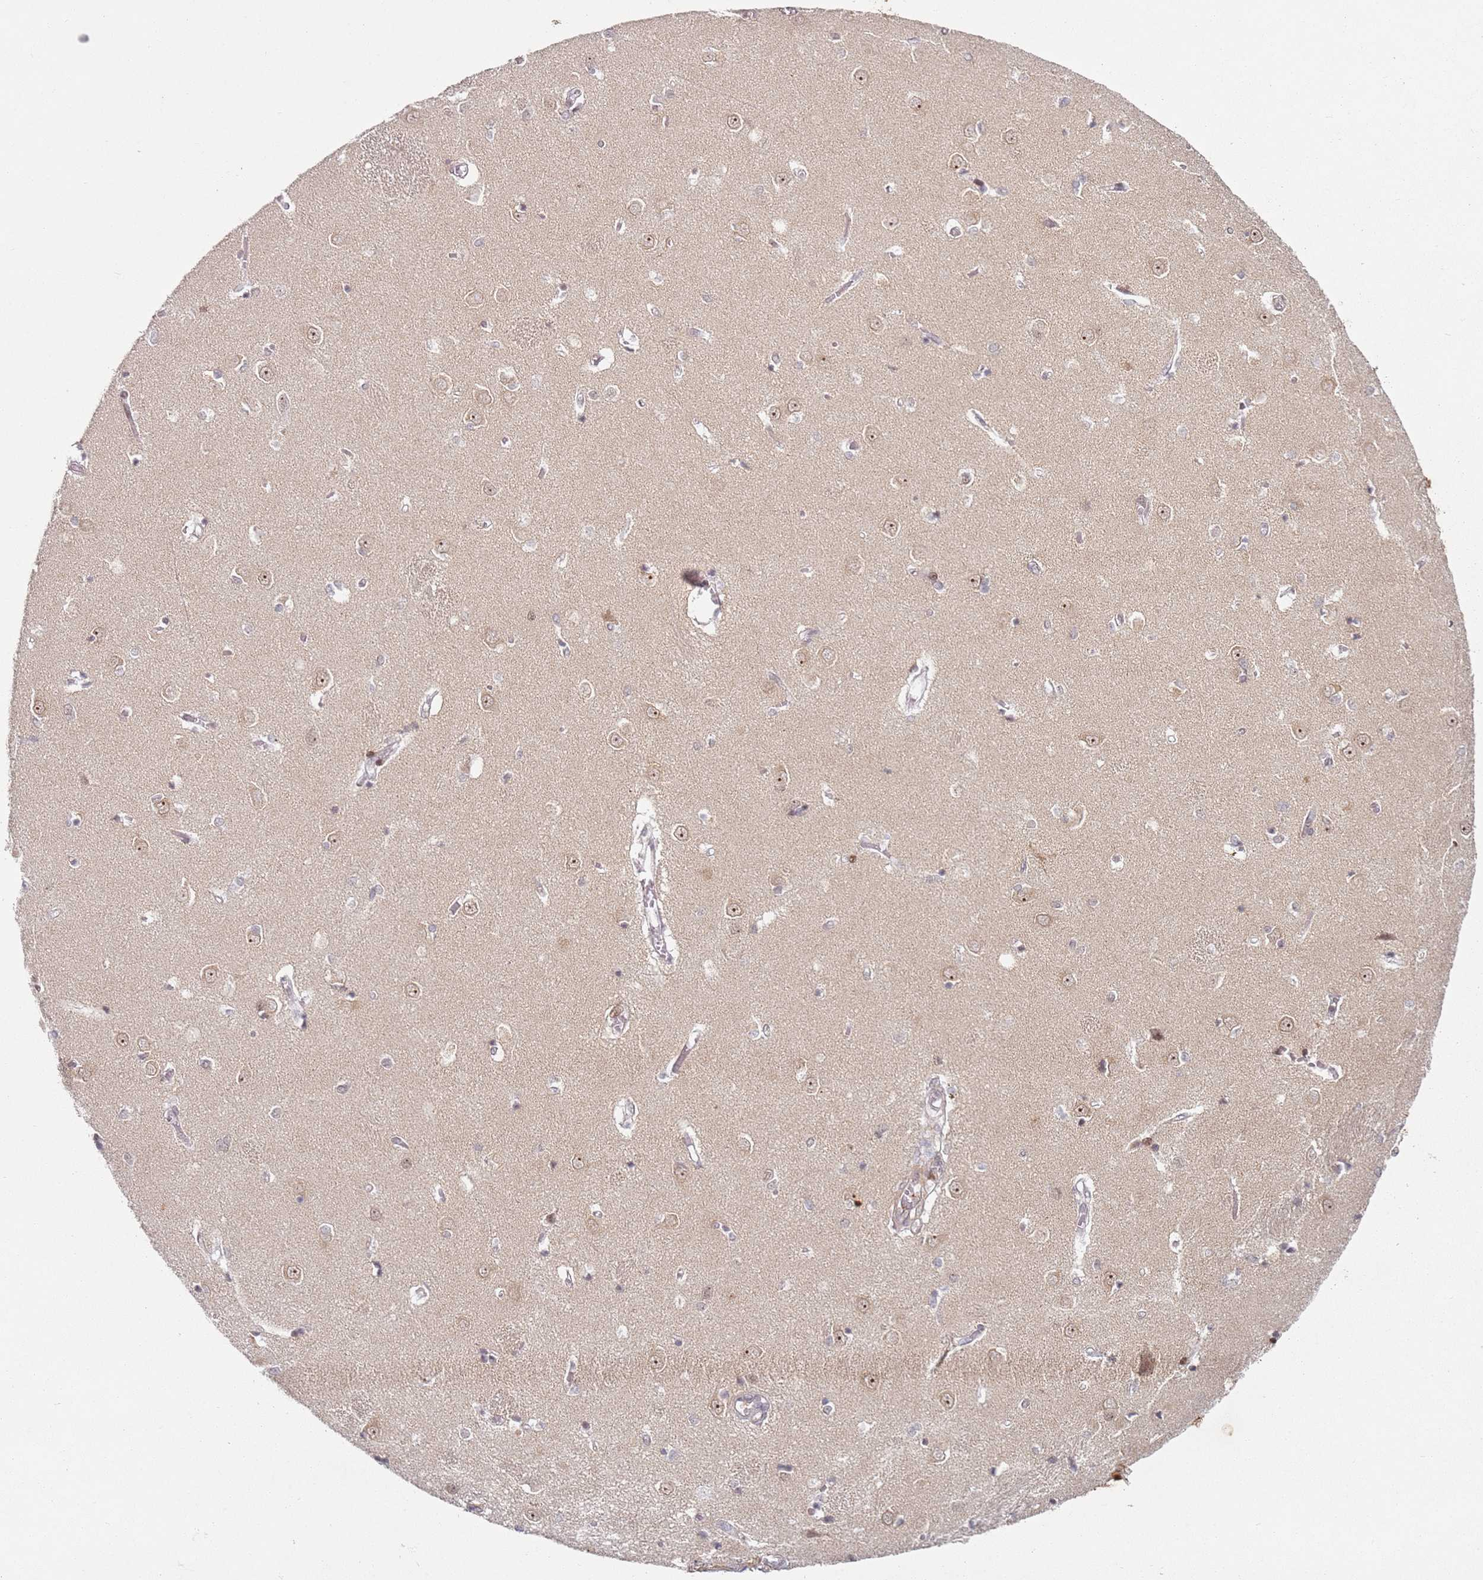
{"staining": {"intensity": "negative", "quantity": "none", "location": "none"}, "tissue": "caudate", "cell_type": "Glial cells", "image_type": "normal", "snomed": [{"axis": "morphology", "description": "Normal tissue, NOS"}, {"axis": "topography", "description": "Lateral ventricle wall"}], "caption": "Unremarkable caudate was stained to show a protein in brown. There is no significant positivity in glial cells.", "gene": "ATF6B", "patient": {"sex": "male", "age": 37}}